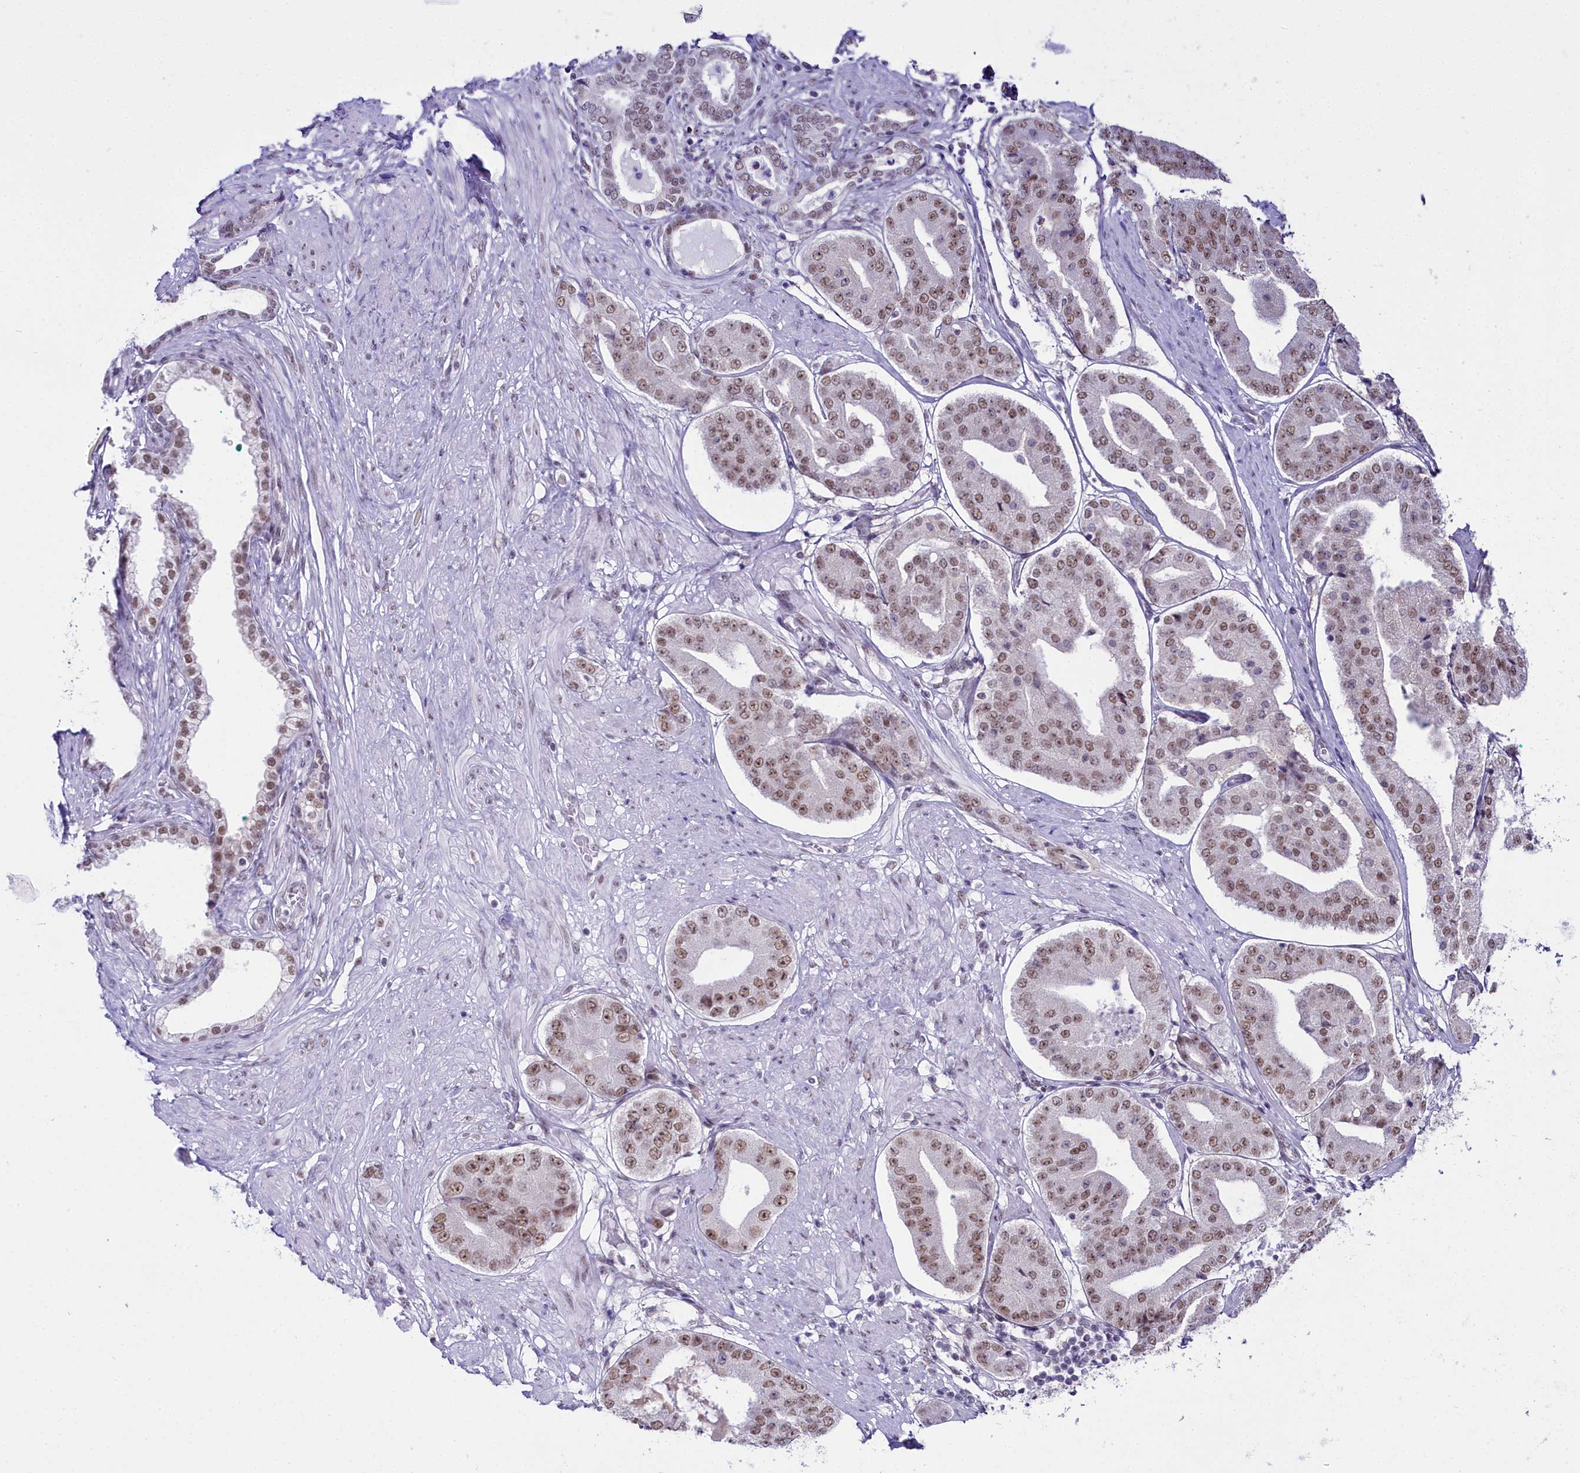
{"staining": {"intensity": "moderate", "quantity": ">75%", "location": "nuclear"}, "tissue": "prostate cancer", "cell_type": "Tumor cells", "image_type": "cancer", "snomed": [{"axis": "morphology", "description": "Adenocarcinoma, High grade"}, {"axis": "topography", "description": "Prostate"}], "caption": "Immunohistochemical staining of human prostate cancer reveals medium levels of moderate nuclear protein expression in about >75% of tumor cells.", "gene": "RBM12", "patient": {"sex": "male", "age": 63}}